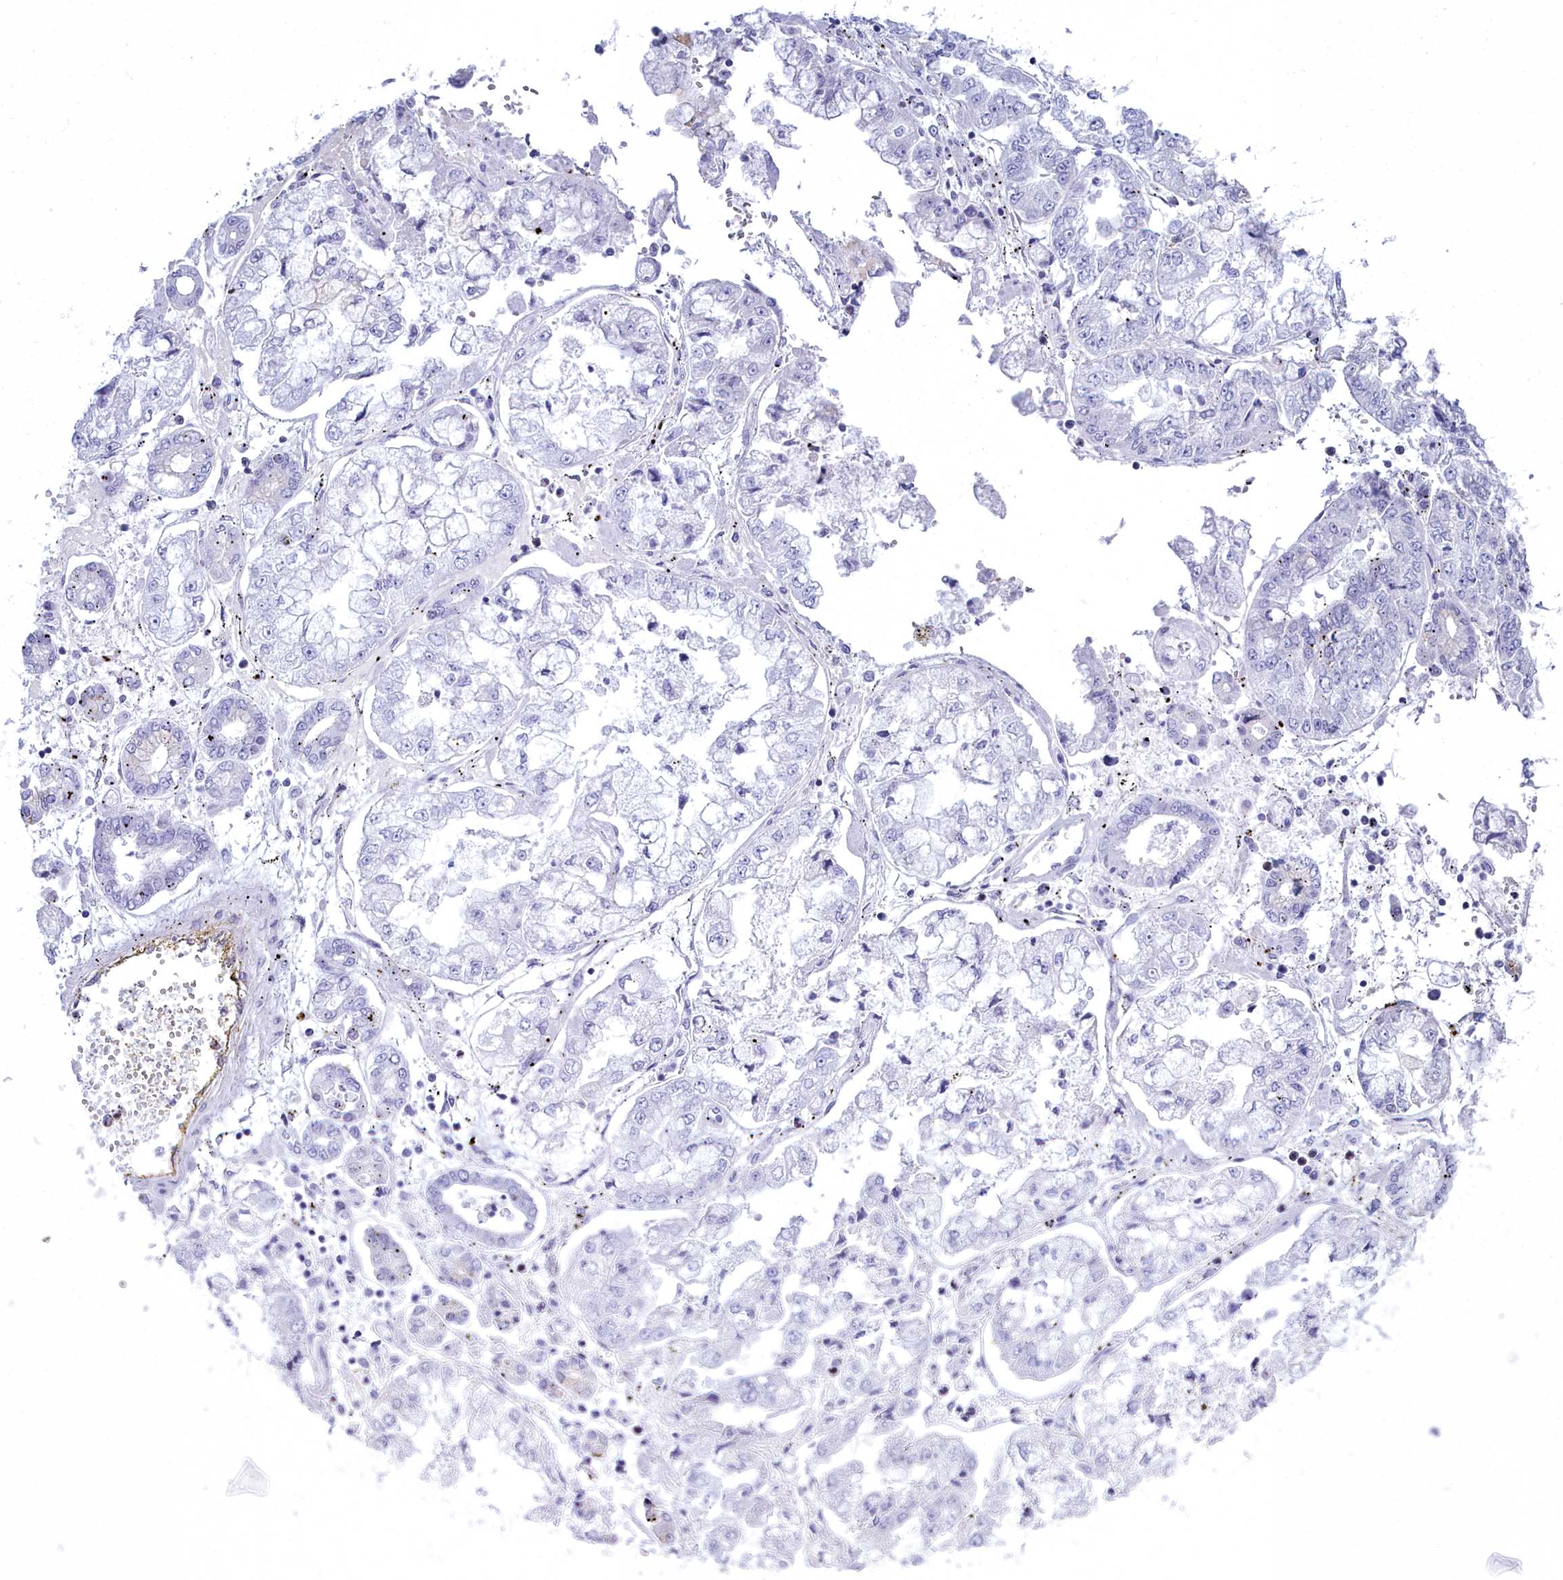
{"staining": {"intensity": "negative", "quantity": "none", "location": "none"}, "tissue": "stomach cancer", "cell_type": "Tumor cells", "image_type": "cancer", "snomed": [{"axis": "morphology", "description": "Adenocarcinoma, NOS"}, {"axis": "topography", "description": "Stomach"}], "caption": "Protein analysis of adenocarcinoma (stomach) shows no significant expression in tumor cells.", "gene": "MAP6", "patient": {"sex": "male", "age": 76}}